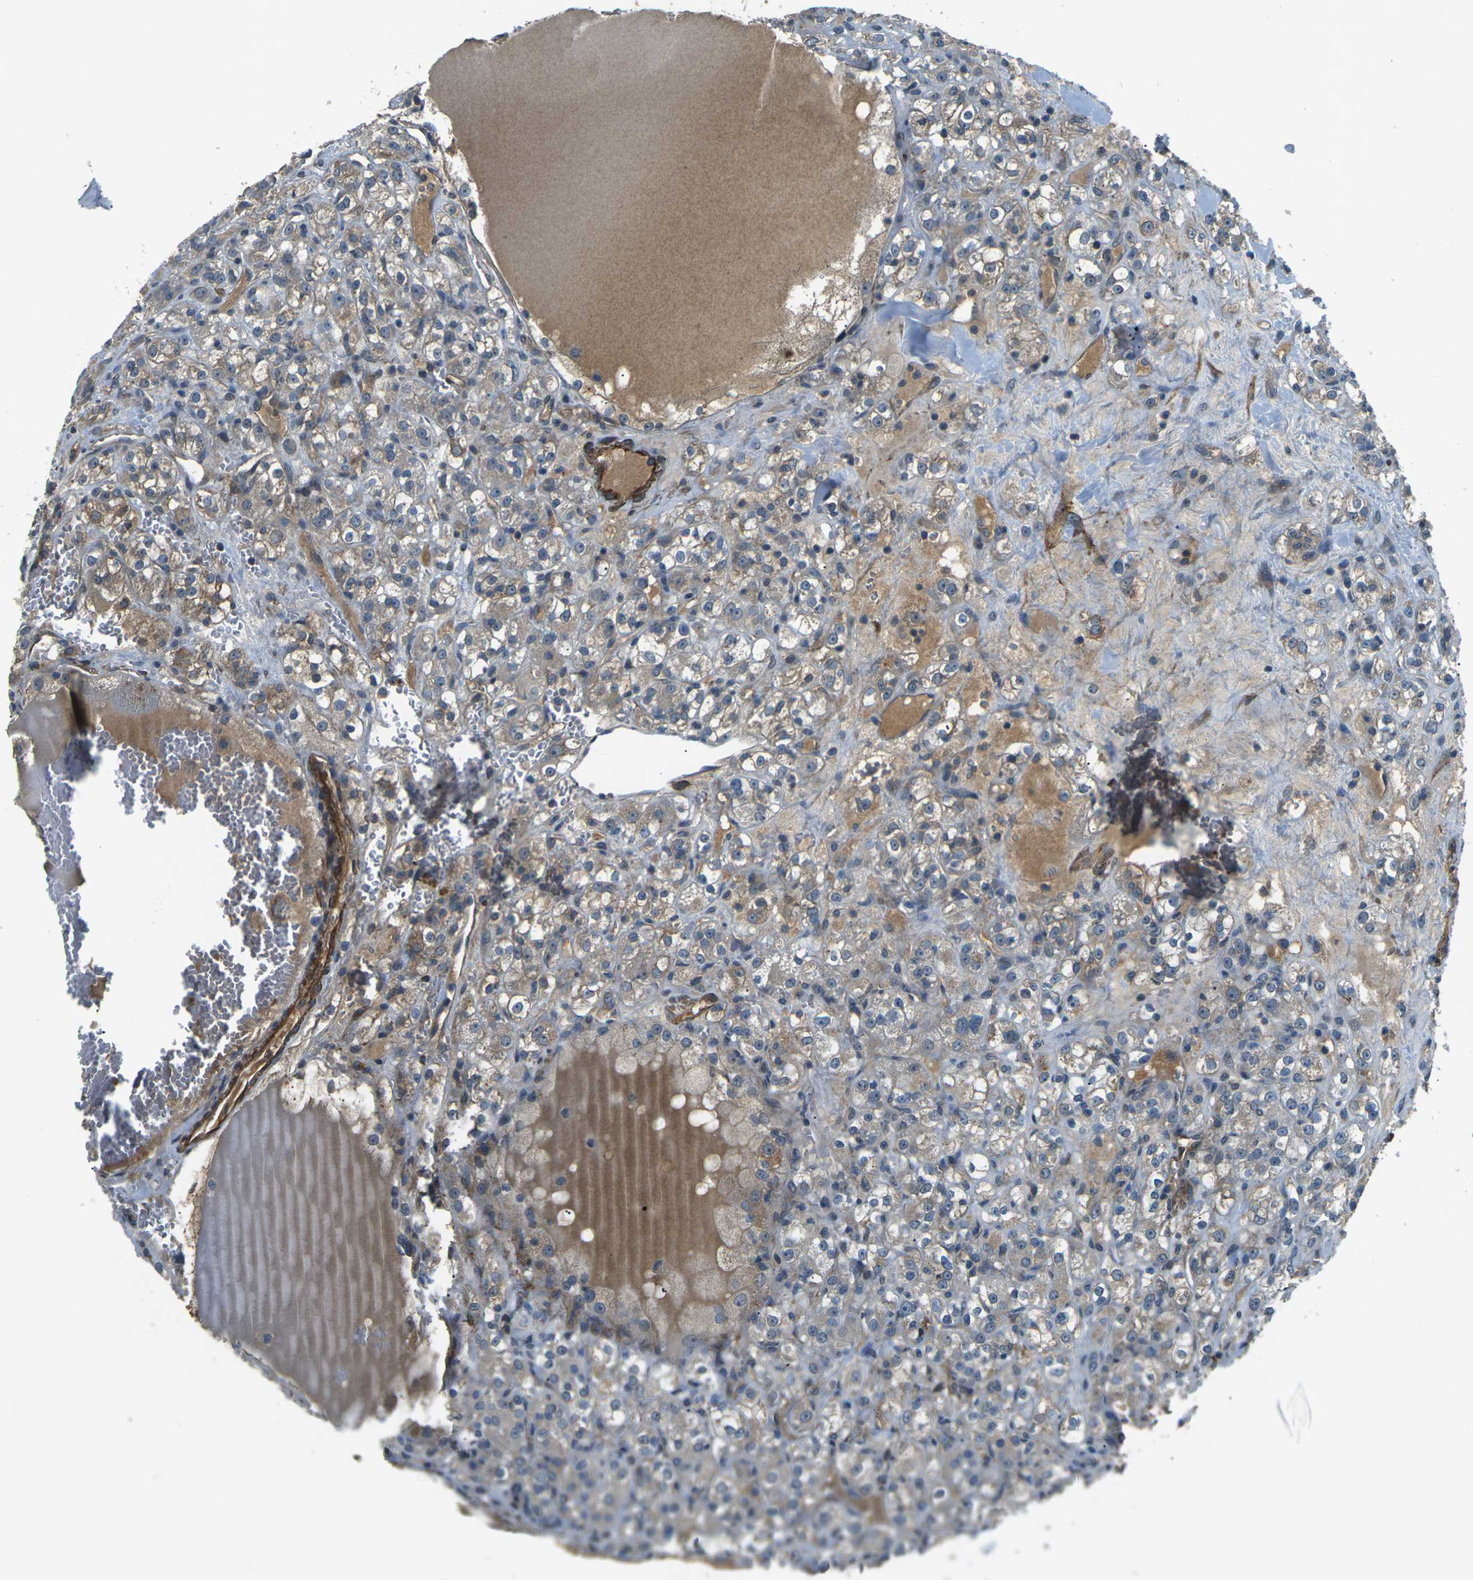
{"staining": {"intensity": "weak", "quantity": "25%-75%", "location": "cytoplasmic/membranous"}, "tissue": "renal cancer", "cell_type": "Tumor cells", "image_type": "cancer", "snomed": [{"axis": "morphology", "description": "Normal tissue, NOS"}, {"axis": "morphology", "description": "Adenocarcinoma, NOS"}, {"axis": "topography", "description": "Kidney"}], "caption": "About 25%-75% of tumor cells in renal adenocarcinoma demonstrate weak cytoplasmic/membranous protein positivity as visualized by brown immunohistochemical staining.", "gene": "AFAP1", "patient": {"sex": "male", "age": 61}}